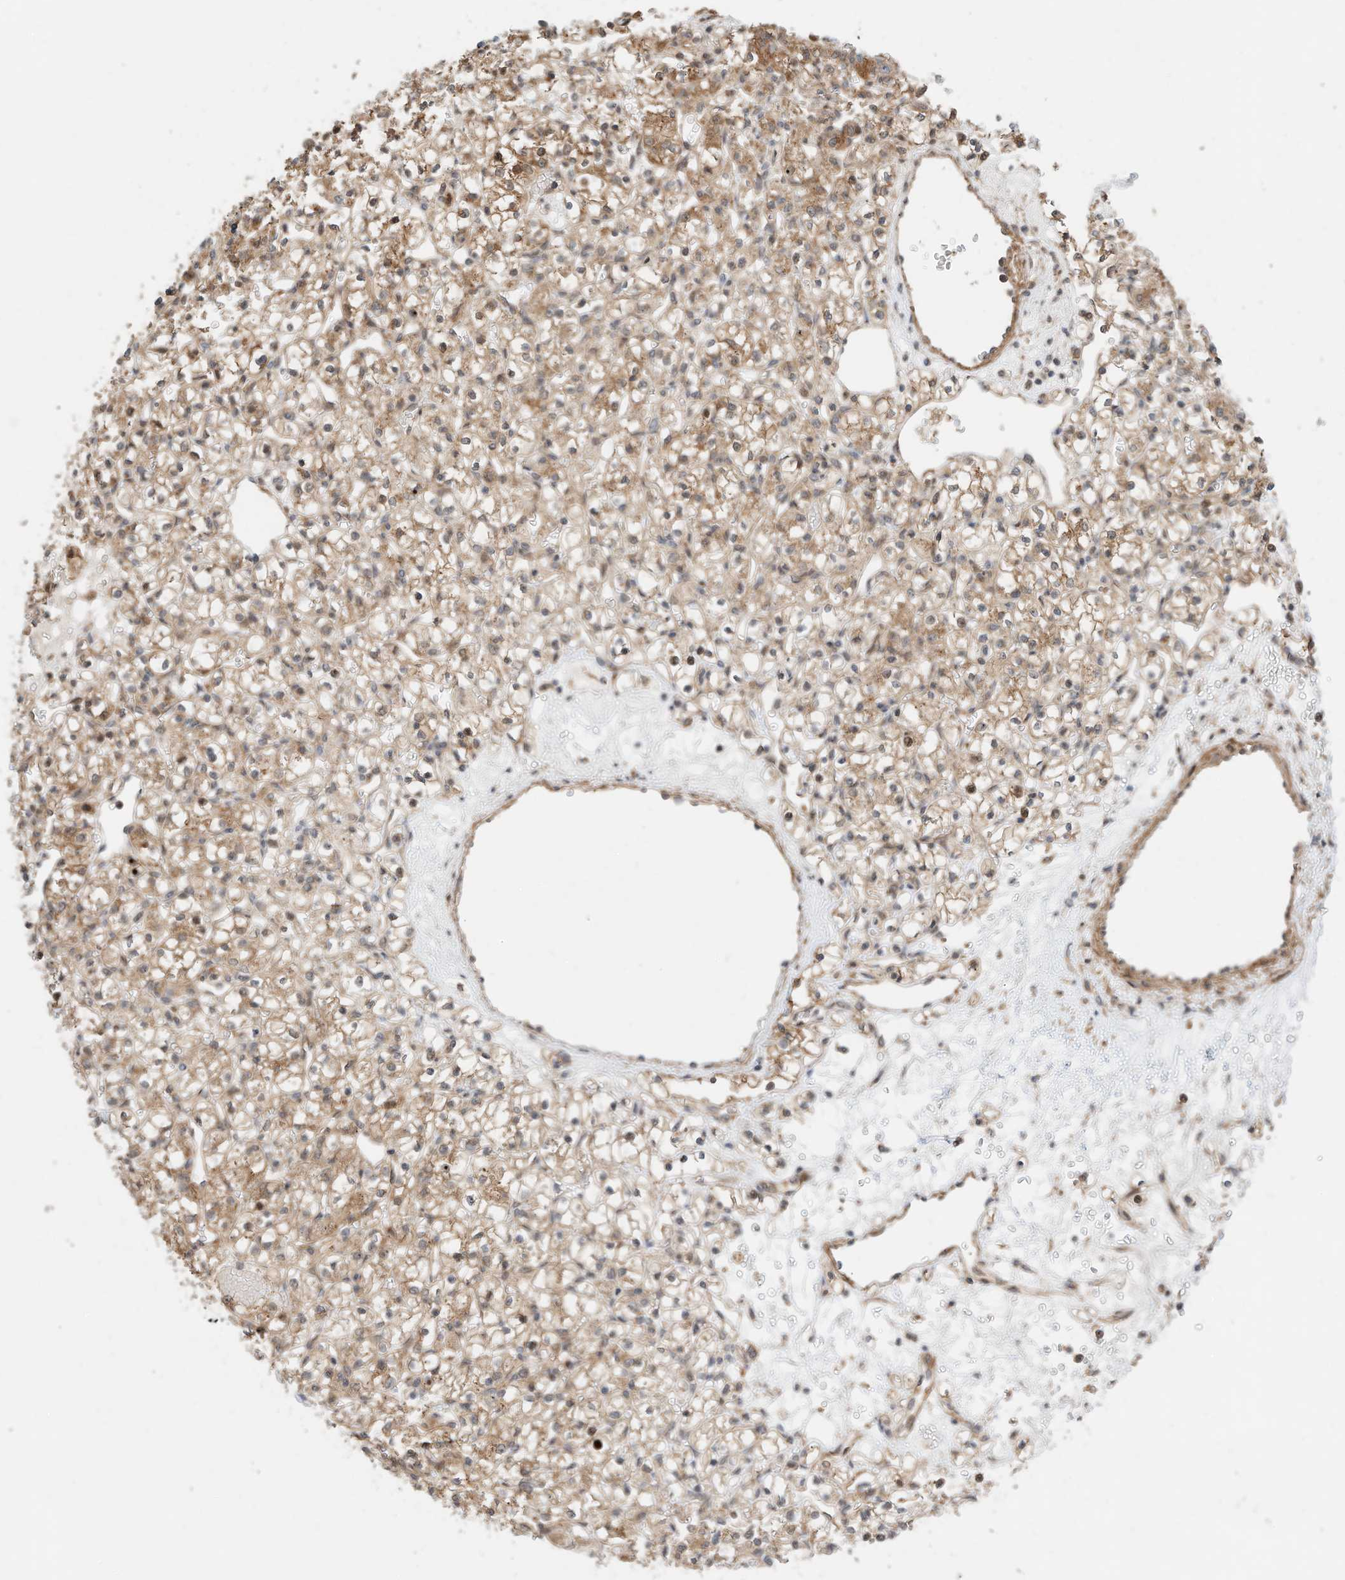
{"staining": {"intensity": "moderate", "quantity": ">75%", "location": "cytoplasmic/membranous"}, "tissue": "renal cancer", "cell_type": "Tumor cells", "image_type": "cancer", "snomed": [{"axis": "morphology", "description": "Adenocarcinoma, NOS"}, {"axis": "topography", "description": "Kidney"}], "caption": "Renal cancer (adenocarcinoma) stained for a protein (brown) exhibits moderate cytoplasmic/membranous positive expression in approximately >75% of tumor cells.", "gene": "CPAMD8", "patient": {"sex": "female", "age": 59}}